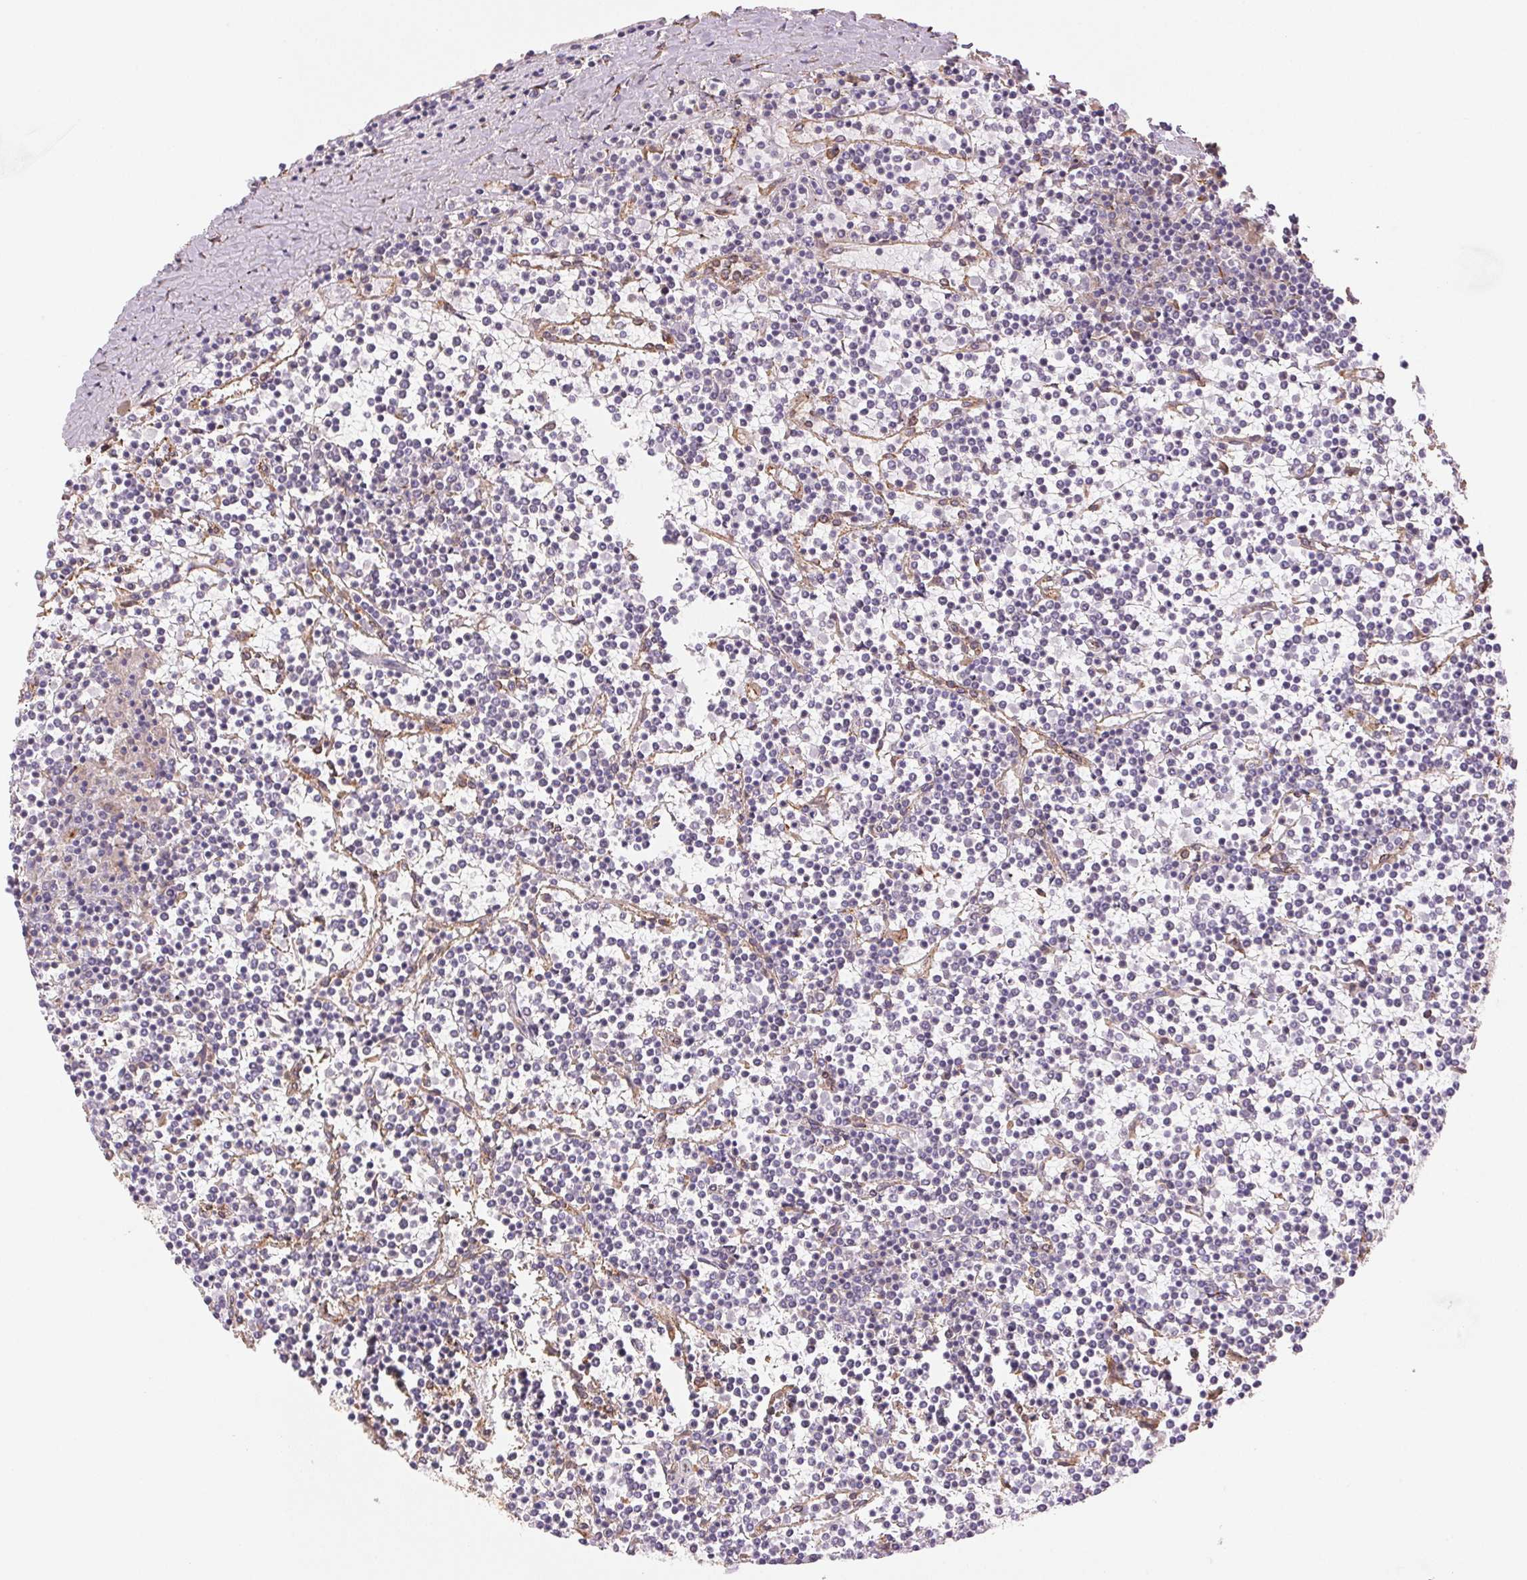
{"staining": {"intensity": "negative", "quantity": "none", "location": "none"}, "tissue": "lymphoma", "cell_type": "Tumor cells", "image_type": "cancer", "snomed": [{"axis": "morphology", "description": "Malignant lymphoma, non-Hodgkin's type, Low grade"}, {"axis": "topography", "description": "Spleen"}], "caption": "IHC photomicrograph of neoplastic tissue: low-grade malignant lymphoma, non-Hodgkin's type stained with DAB displays no significant protein staining in tumor cells.", "gene": "RCN3", "patient": {"sex": "female", "age": 19}}